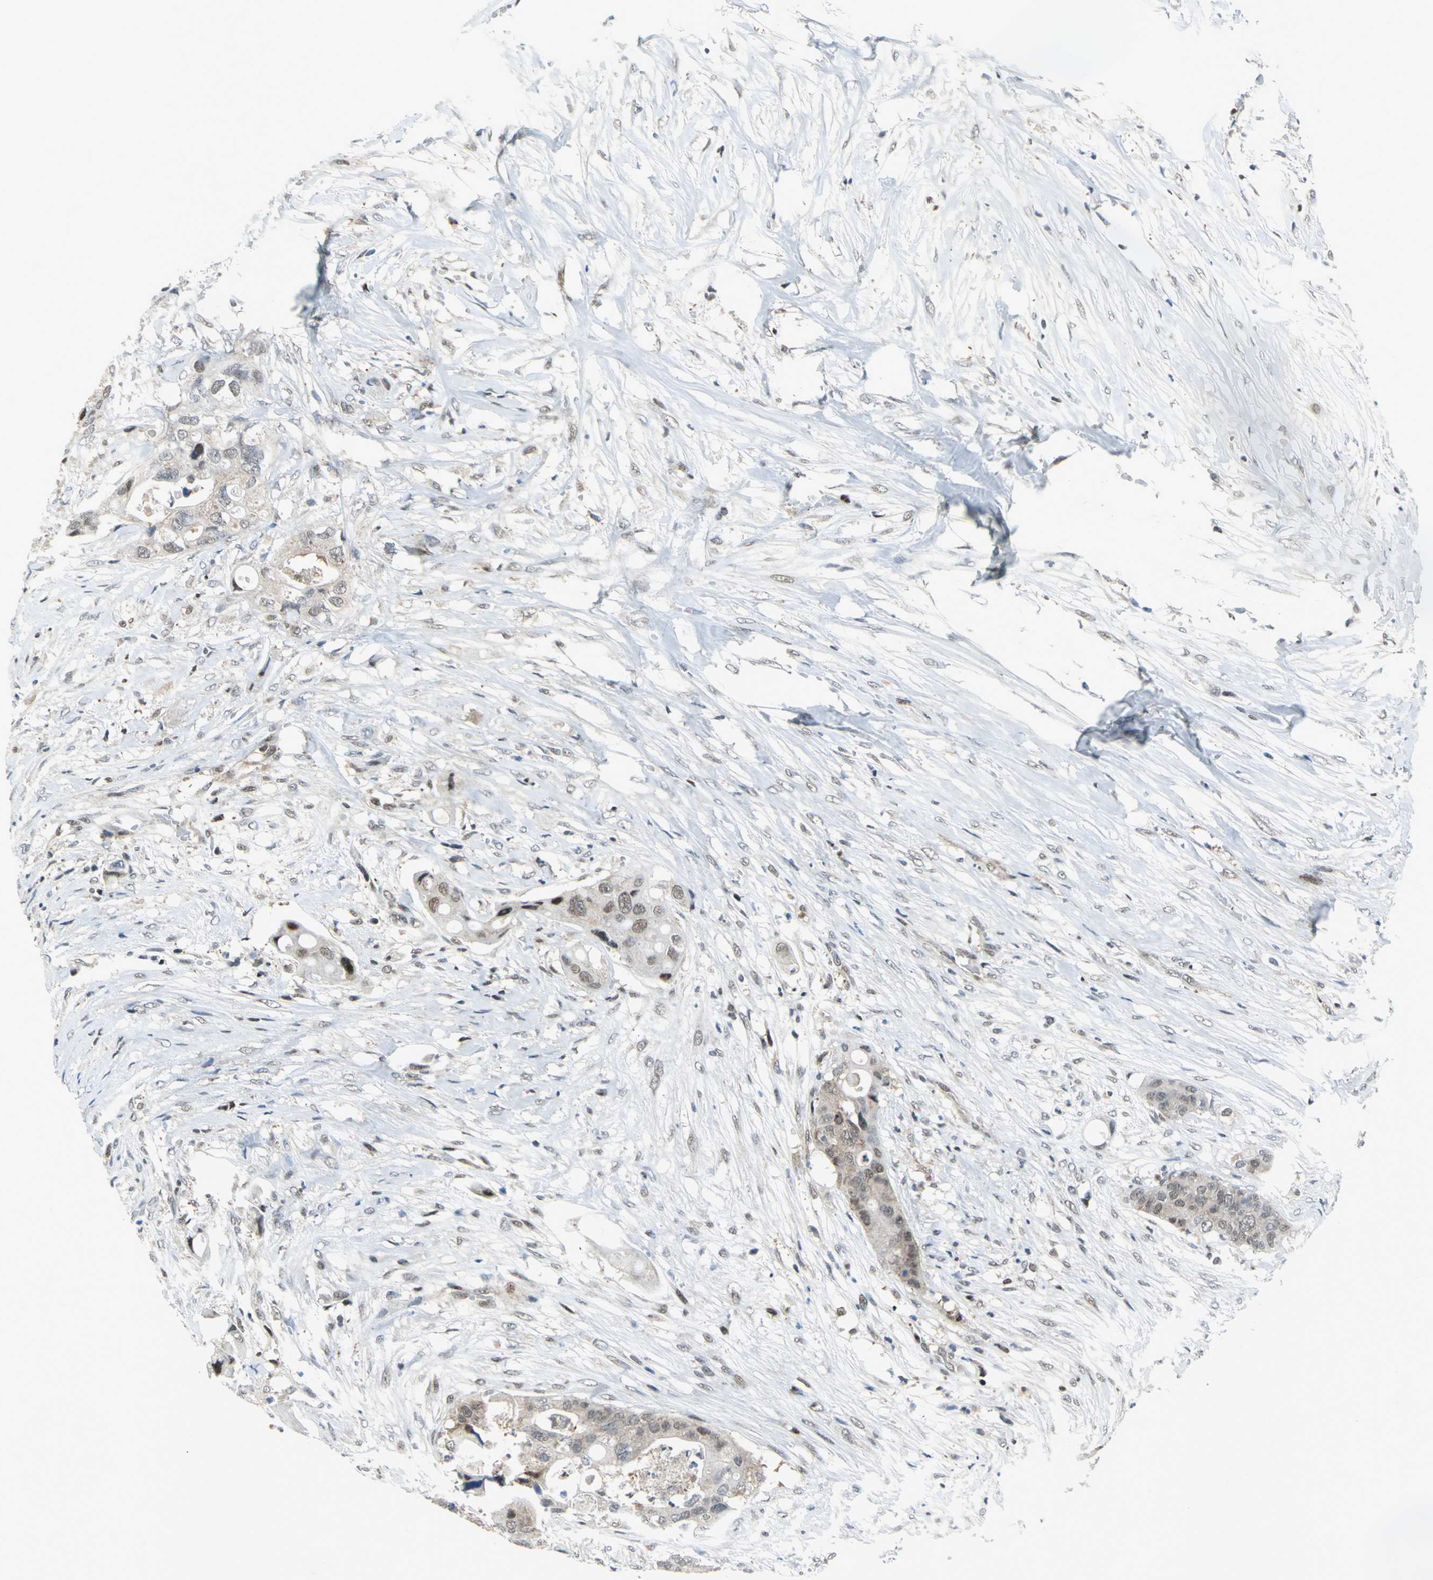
{"staining": {"intensity": "weak", "quantity": "<25%", "location": "nuclear"}, "tissue": "colorectal cancer", "cell_type": "Tumor cells", "image_type": "cancer", "snomed": [{"axis": "morphology", "description": "Adenocarcinoma, NOS"}, {"axis": "topography", "description": "Colon"}], "caption": "Protein analysis of colorectal cancer exhibits no significant staining in tumor cells. (Brightfield microscopy of DAB immunohistochemistry at high magnification).", "gene": "PSMA4", "patient": {"sex": "female", "age": 57}}